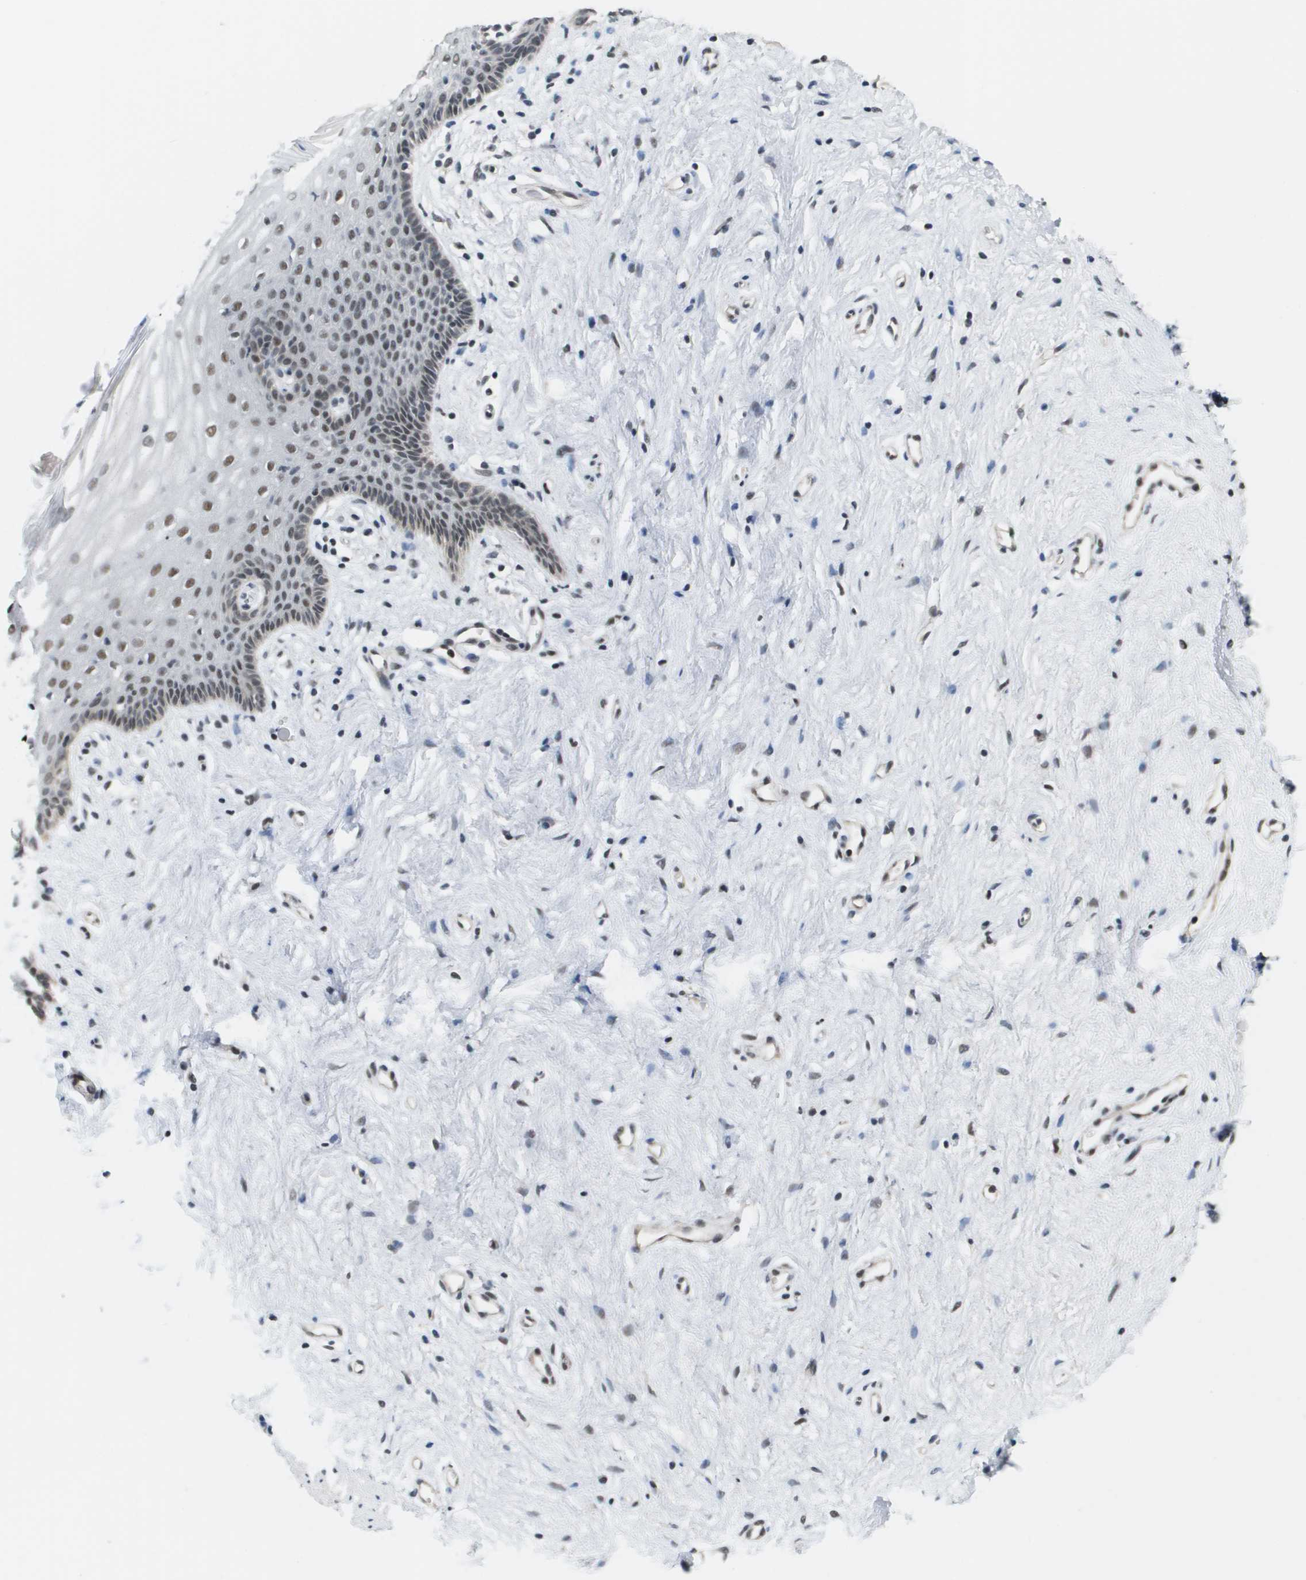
{"staining": {"intensity": "moderate", "quantity": ">75%", "location": "nuclear"}, "tissue": "vagina", "cell_type": "Squamous epithelial cells", "image_type": "normal", "snomed": [{"axis": "morphology", "description": "Normal tissue, NOS"}, {"axis": "topography", "description": "Vagina"}], "caption": "Protein expression analysis of benign human vagina reveals moderate nuclear expression in approximately >75% of squamous epithelial cells. The staining is performed using DAB brown chromogen to label protein expression. The nuclei are counter-stained blue using hematoxylin.", "gene": "ISY1", "patient": {"sex": "female", "age": 44}}